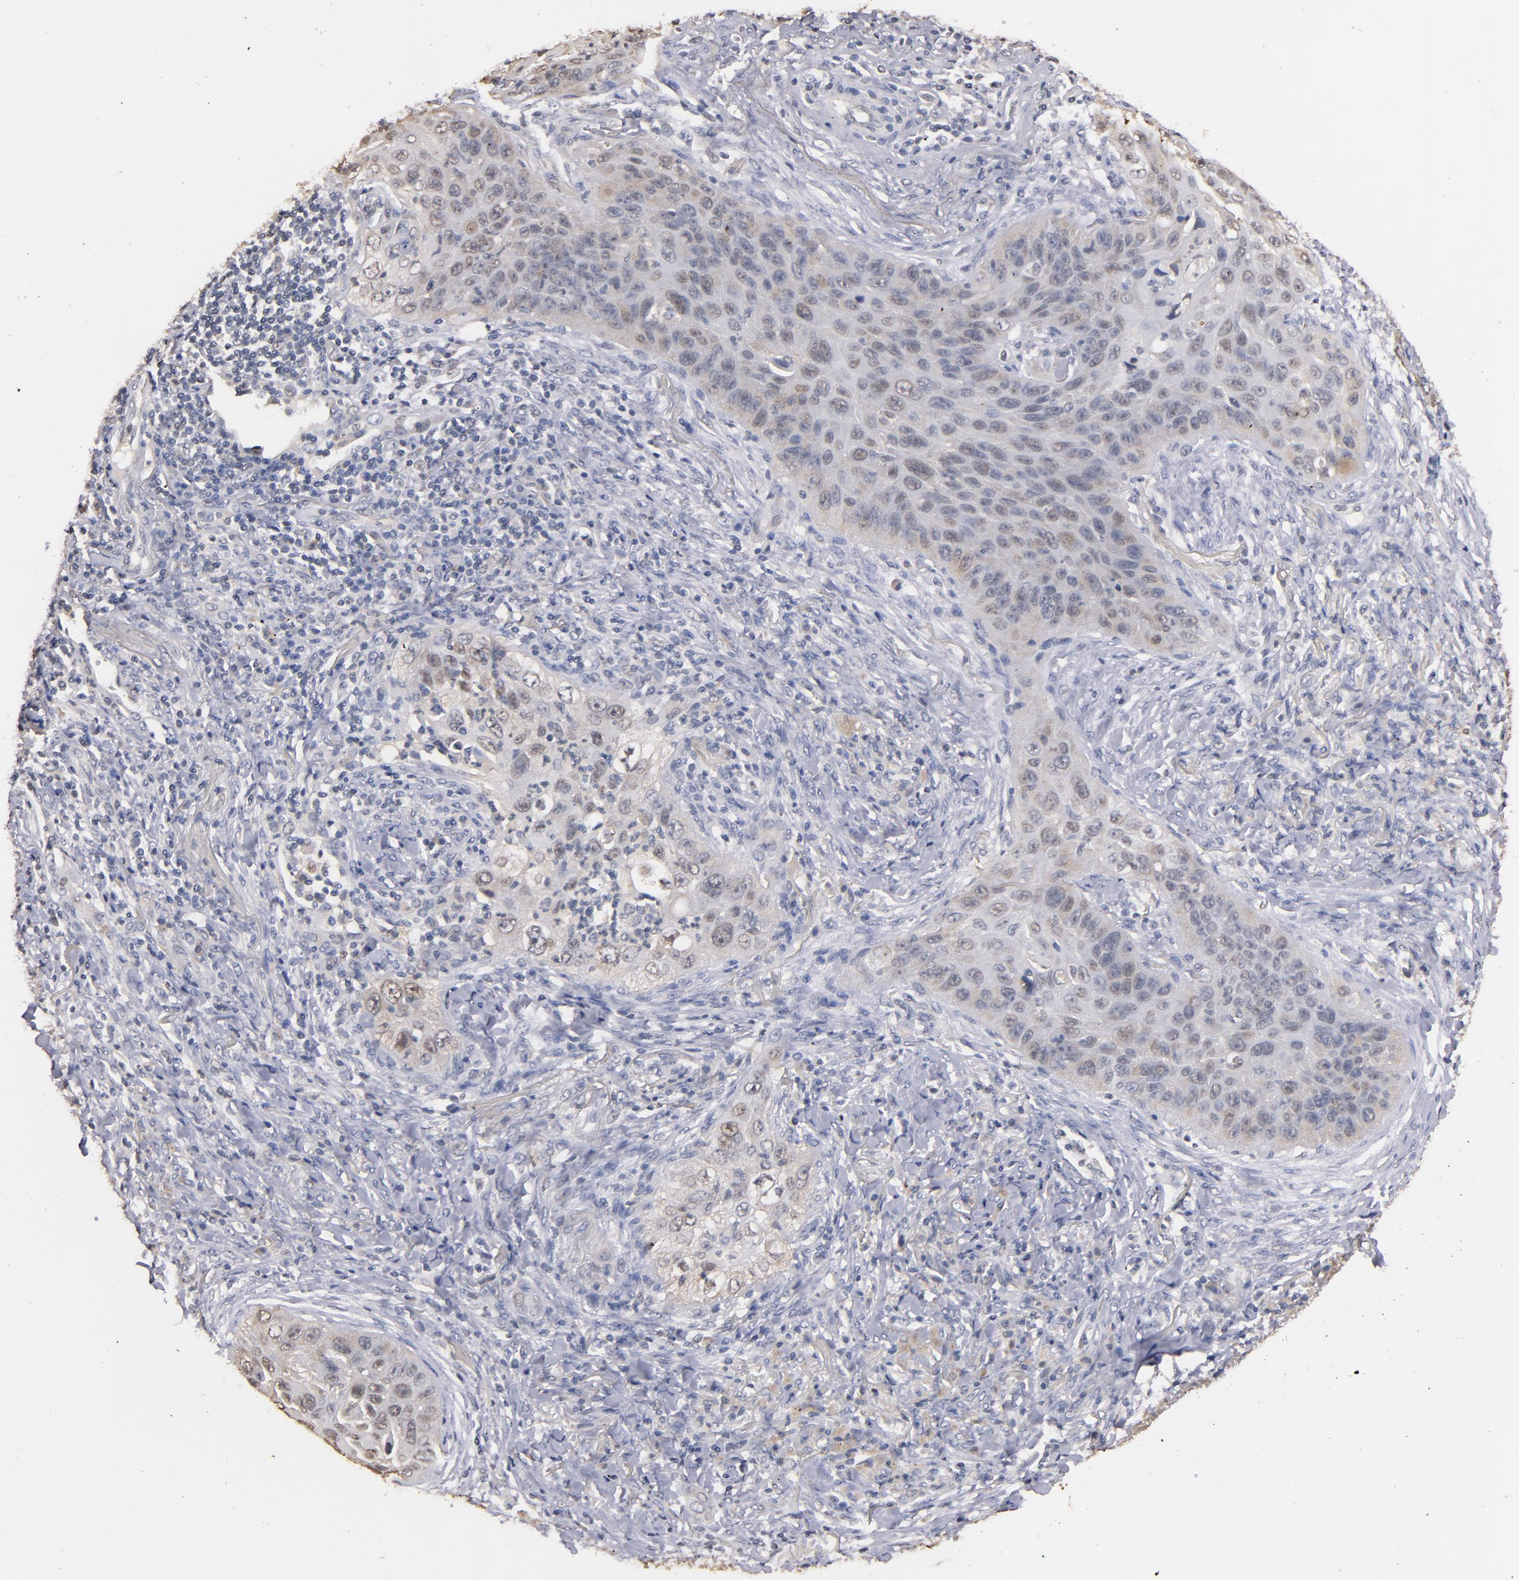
{"staining": {"intensity": "weak", "quantity": "<25%", "location": "cytoplasmic/membranous,nuclear"}, "tissue": "lung cancer", "cell_type": "Tumor cells", "image_type": "cancer", "snomed": [{"axis": "morphology", "description": "Squamous cell carcinoma, NOS"}, {"axis": "topography", "description": "Lung"}], "caption": "Lung squamous cell carcinoma stained for a protein using immunohistochemistry demonstrates no staining tumor cells.", "gene": "S100A1", "patient": {"sex": "female", "age": 67}}